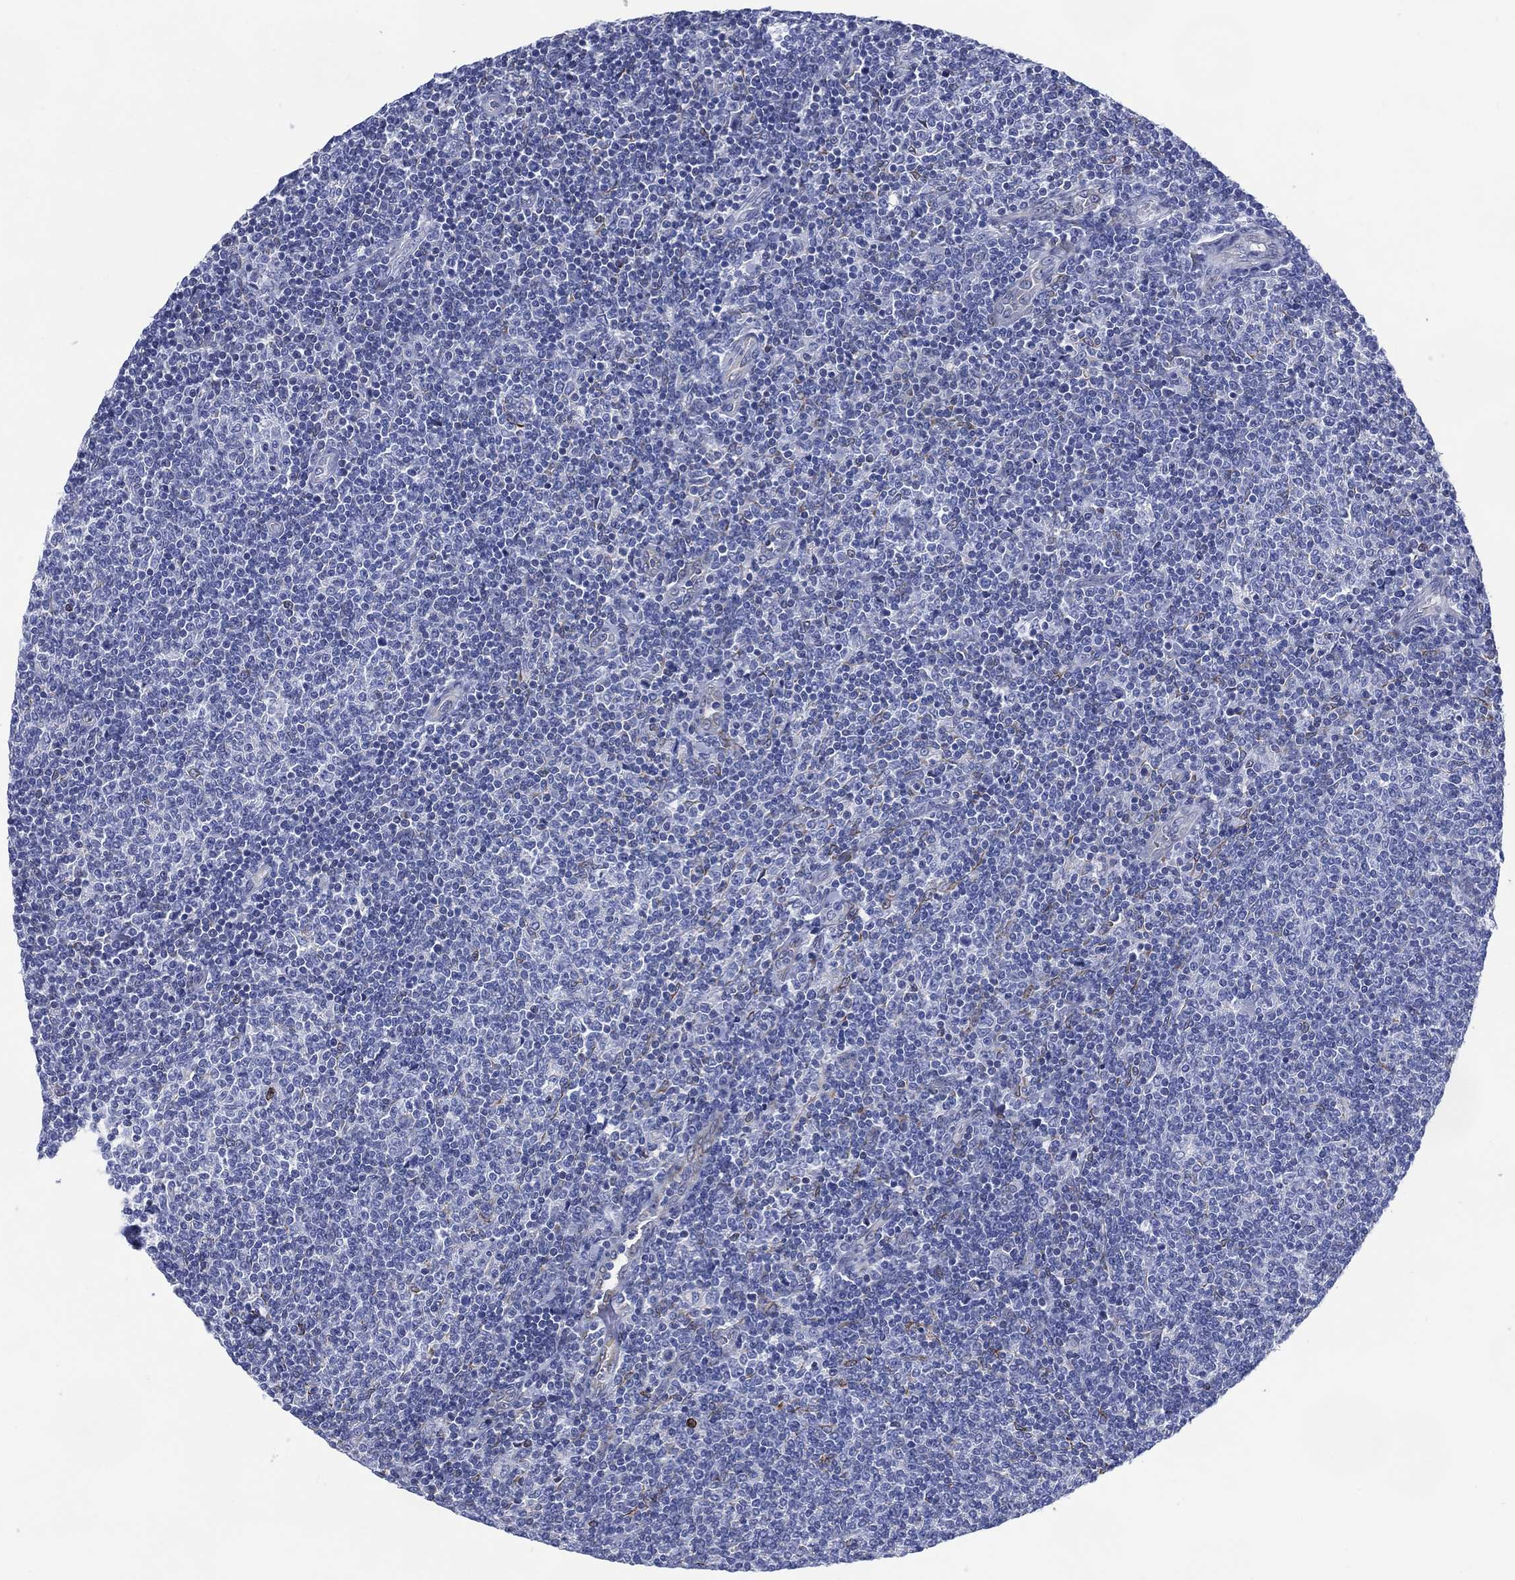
{"staining": {"intensity": "negative", "quantity": "none", "location": "none"}, "tissue": "lymphoma", "cell_type": "Tumor cells", "image_type": "cancer", "snomed": [{"axis": "morphology", "description": "Malignant lymphoma, non-Hodgkin's type, Low grade"}, {"axis": "topography", "description": "Lymph node"}], "caption": "The immunohistochemistry image has no significant staining in tumor cells of lymphoma tissue. Nuclei are stained in blue.", "gene": "DDI1", "patient": {"sex": "male", "age": 52}}